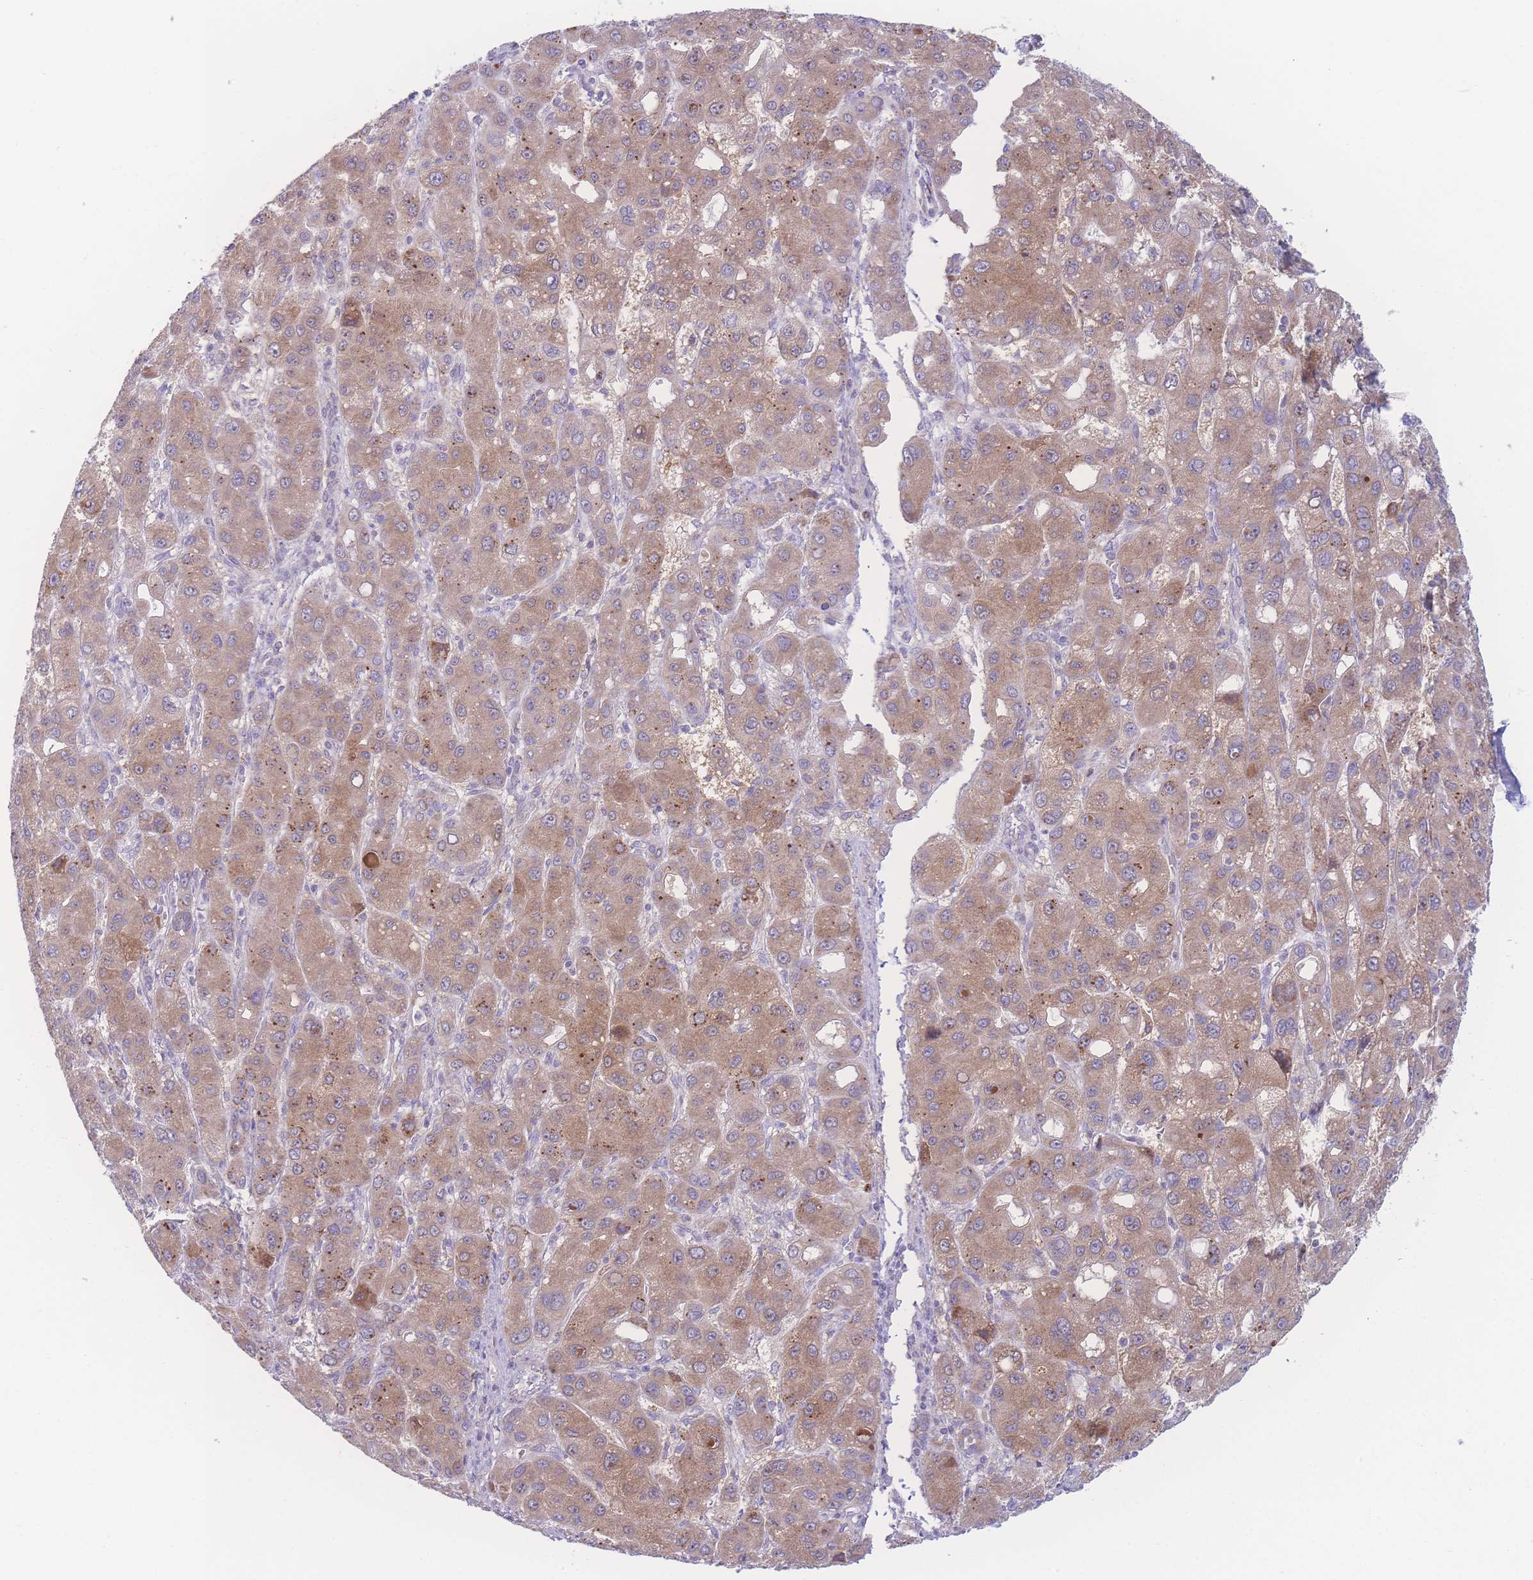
{"staining": {"intensity": "moderate", "quantity": ">75%", "location": "cytoplasmic/membranous"}, "tissue": "liver cancer", "cell_type": "Tumor cells", "image_type": "cancer", "snomed": [{"axis": "morphology", "description": "Carcinoma, Hepatocellular, NOS"}, {"axis": "topography", "description": "Liver"}], "caption": "Approximately >75% of tumor cells in human liver hepatocellular carcinoma show moderate cytoplasmic/membranous protein staining as visualized by brown immunohistochemical staining.", "gene": "NBEAL1", "patient": {"sex": "male", "age": 55}}